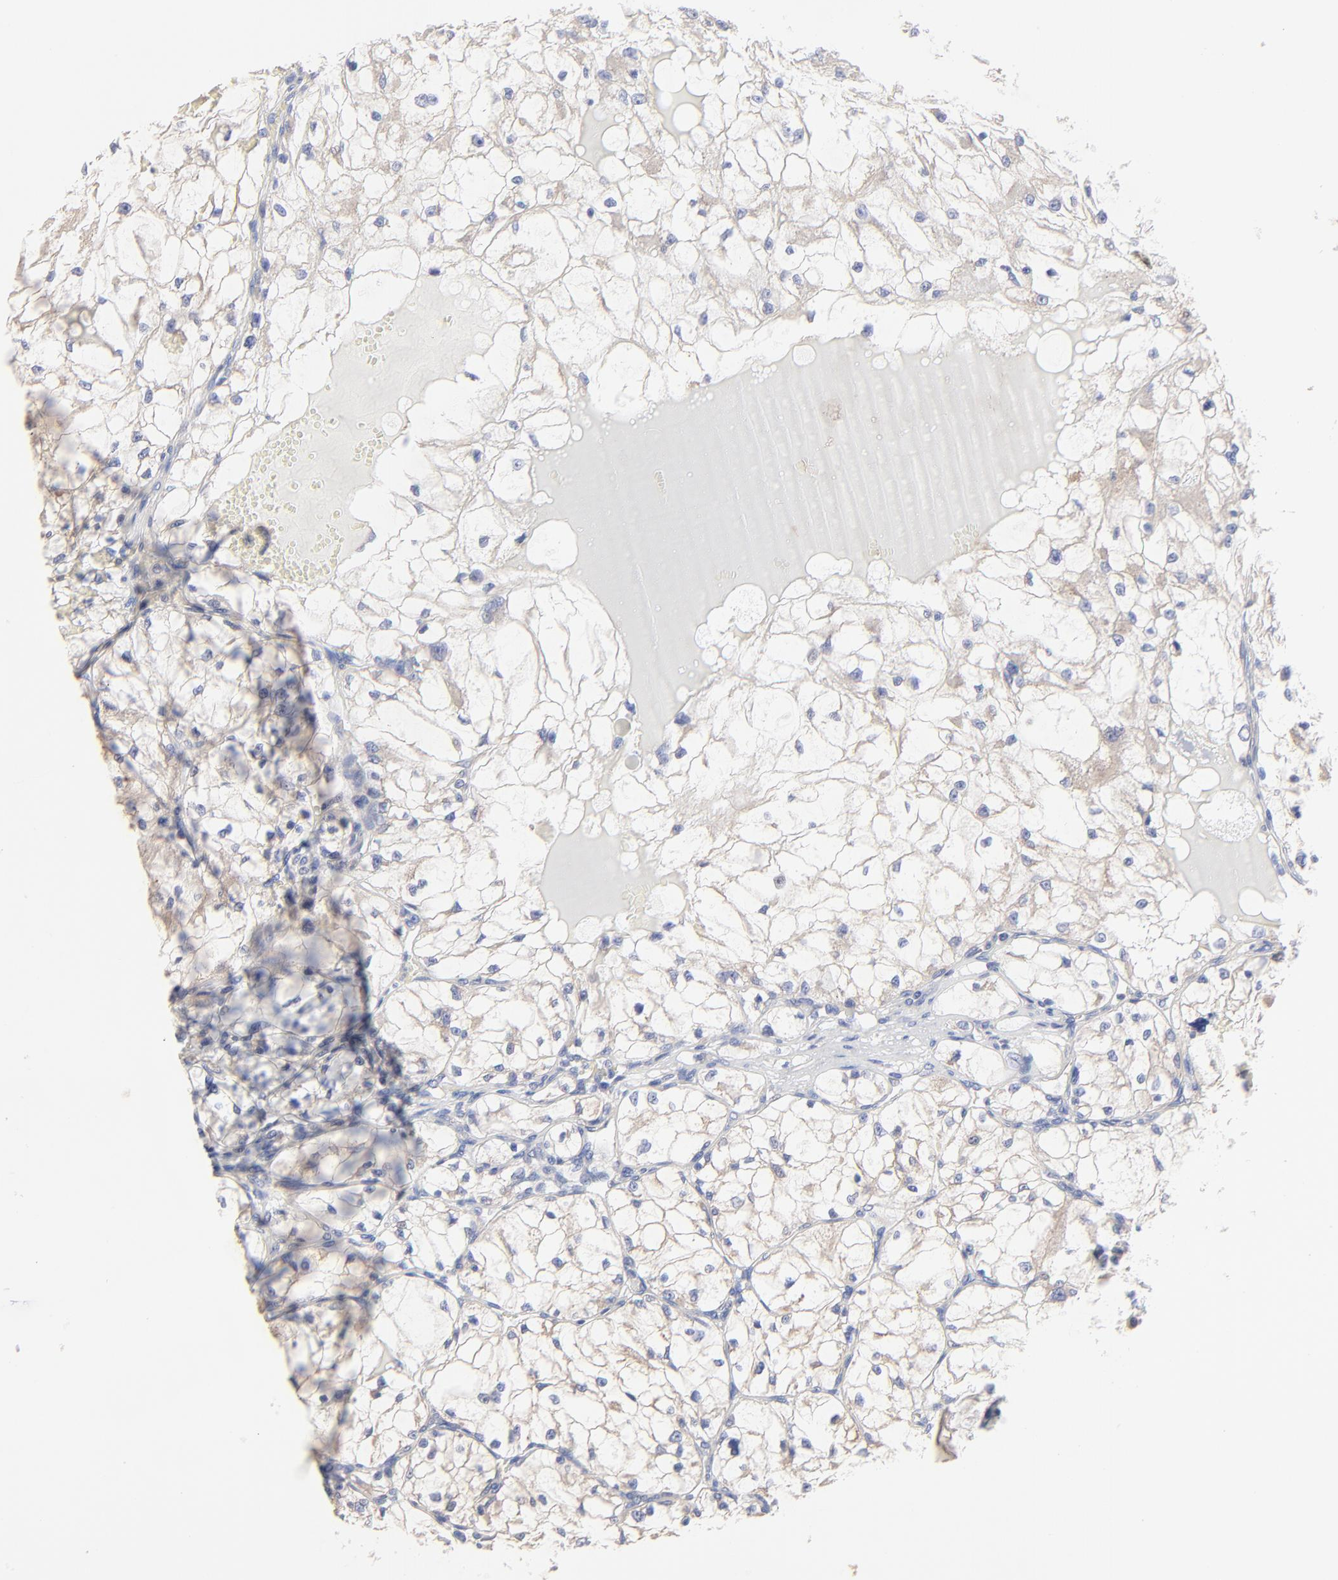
{"staining": {"intensity": "negative", "quantity": "none", "location": "none"}, "tissue": "renal cancer", "cell_type": "Tumor cells", "image_type": "cancer", "snomed": [{"axis": "morphology", "description": "Adenocarcinoma, NOS"}, {"axis": "topography", "description": "Kidney"}], "caption": "Immunohistochemical staining of human renal cancer (adenocarcinoma) exhibits no significant staining in tumor cells.", "gene": "PPFIBP2", "patient": {"sex": "male", "age": 61}}